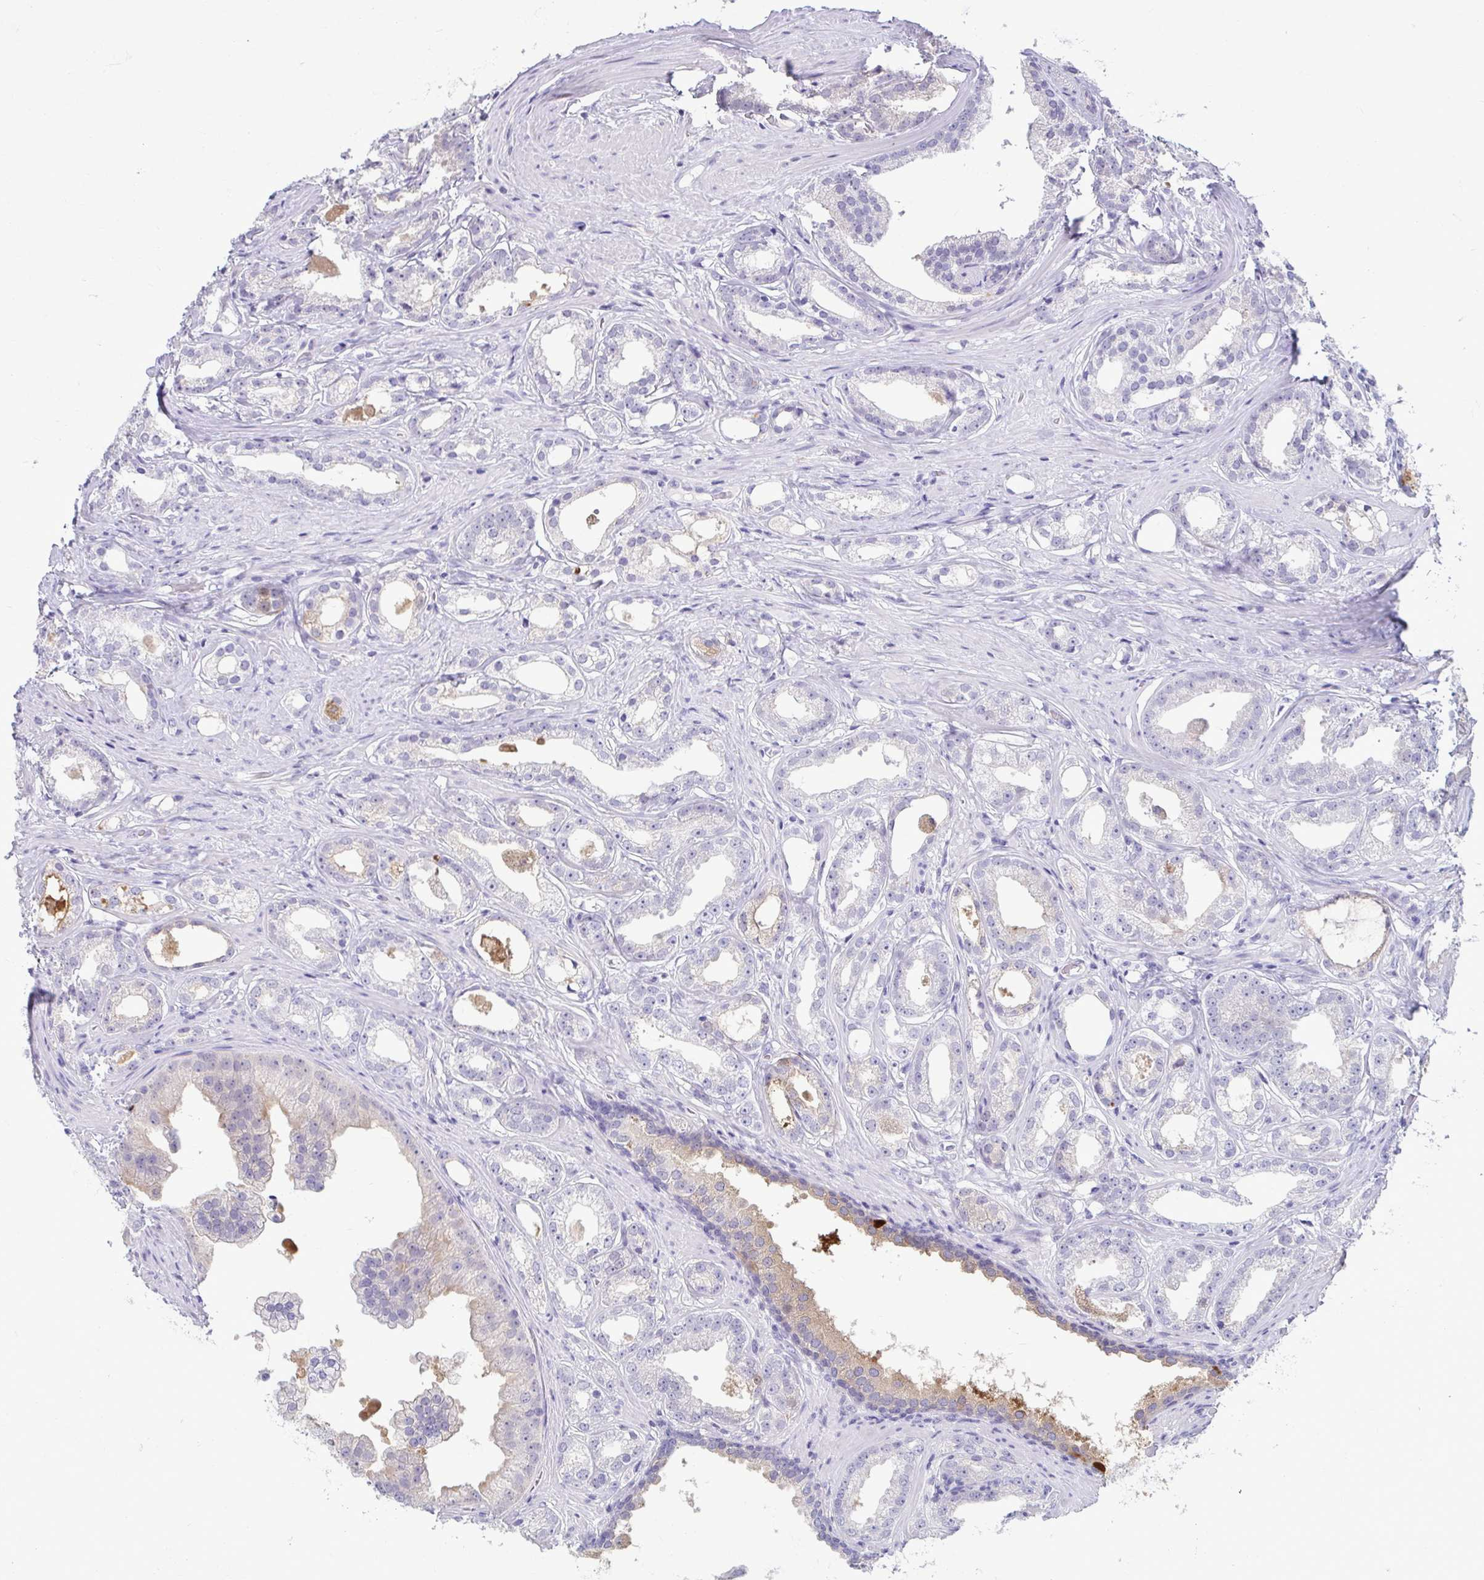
{"staining": {"intensity": "negative", "quantity": "none", "location": "none"}, "tissue": "prostate cancer", "cell_type": "Tumor cells", "image_type": "cancer", "snomed": [{"axis": "morphology", "description": "Adenocarcinoma, Low grade"}, {"axis": "topography", "description": "Prostate"}], "caption": "Tumor cells are negative for protein expression in human prostate cancer.", "gene": "SERPINI1", "patient": {"sex": "male", "age": 65}}